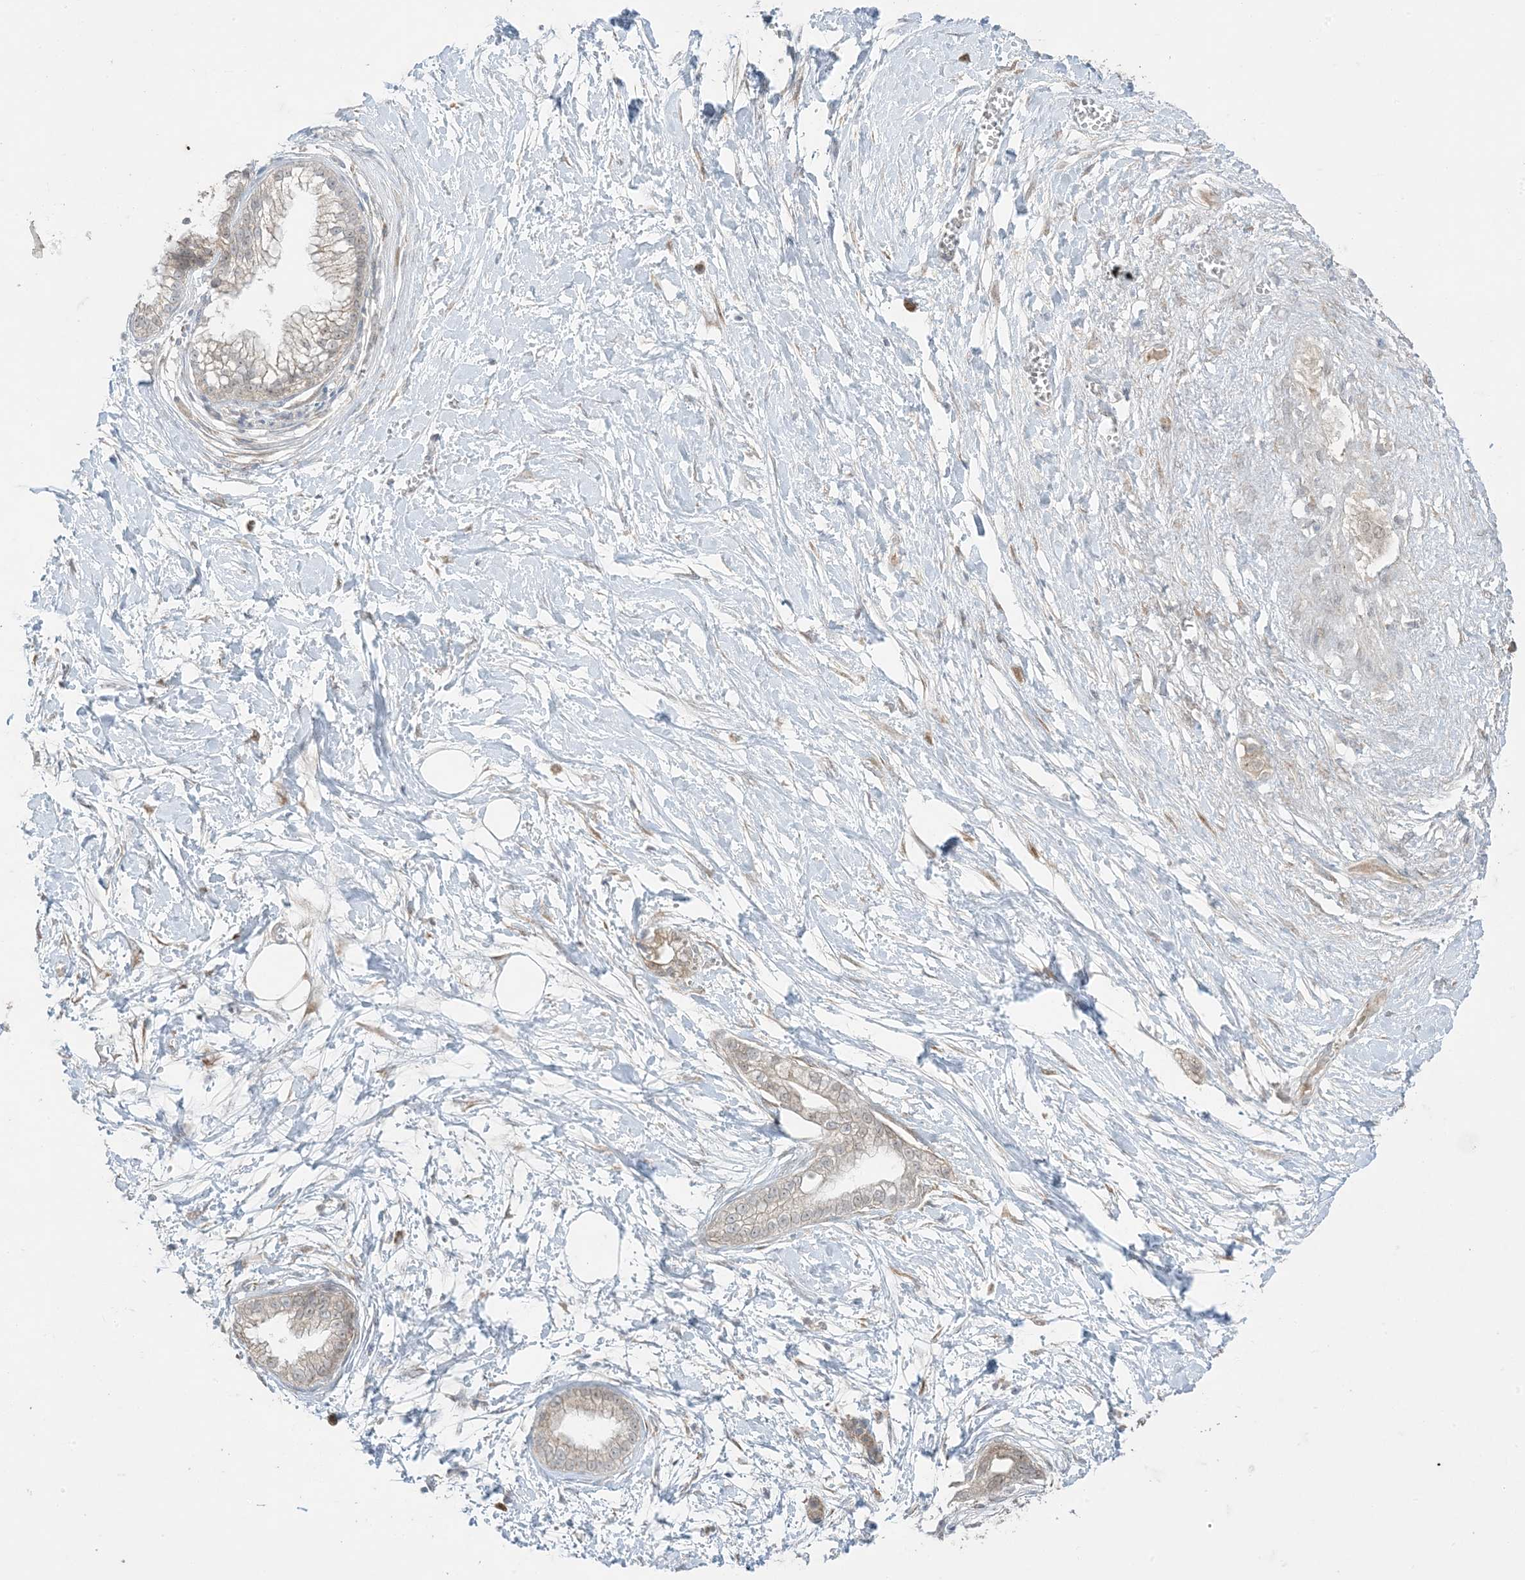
{"staining": {"intensity": "negative", "quantity": "none", "location": "none"}, "tissue": "pancreatic cancer", "cell_type": "Tumor cells", "image_type": "cancer", "snomed": [{"axis": "morphology", "description": "Adenocarcinoma, NOS"}, {"axis": "topography", "description": "Pancreas"}], "caption": "A photomicrograph of pancreatic adenocarcinoma stained for a protein reveals no brown staining in tumor cells. (DAB (3,3'-diaminobenzidine) immunohistochemistry (IHC), high magnification).", "gene": "ODC1", "patient": {"sex": "male", "age": 68}}